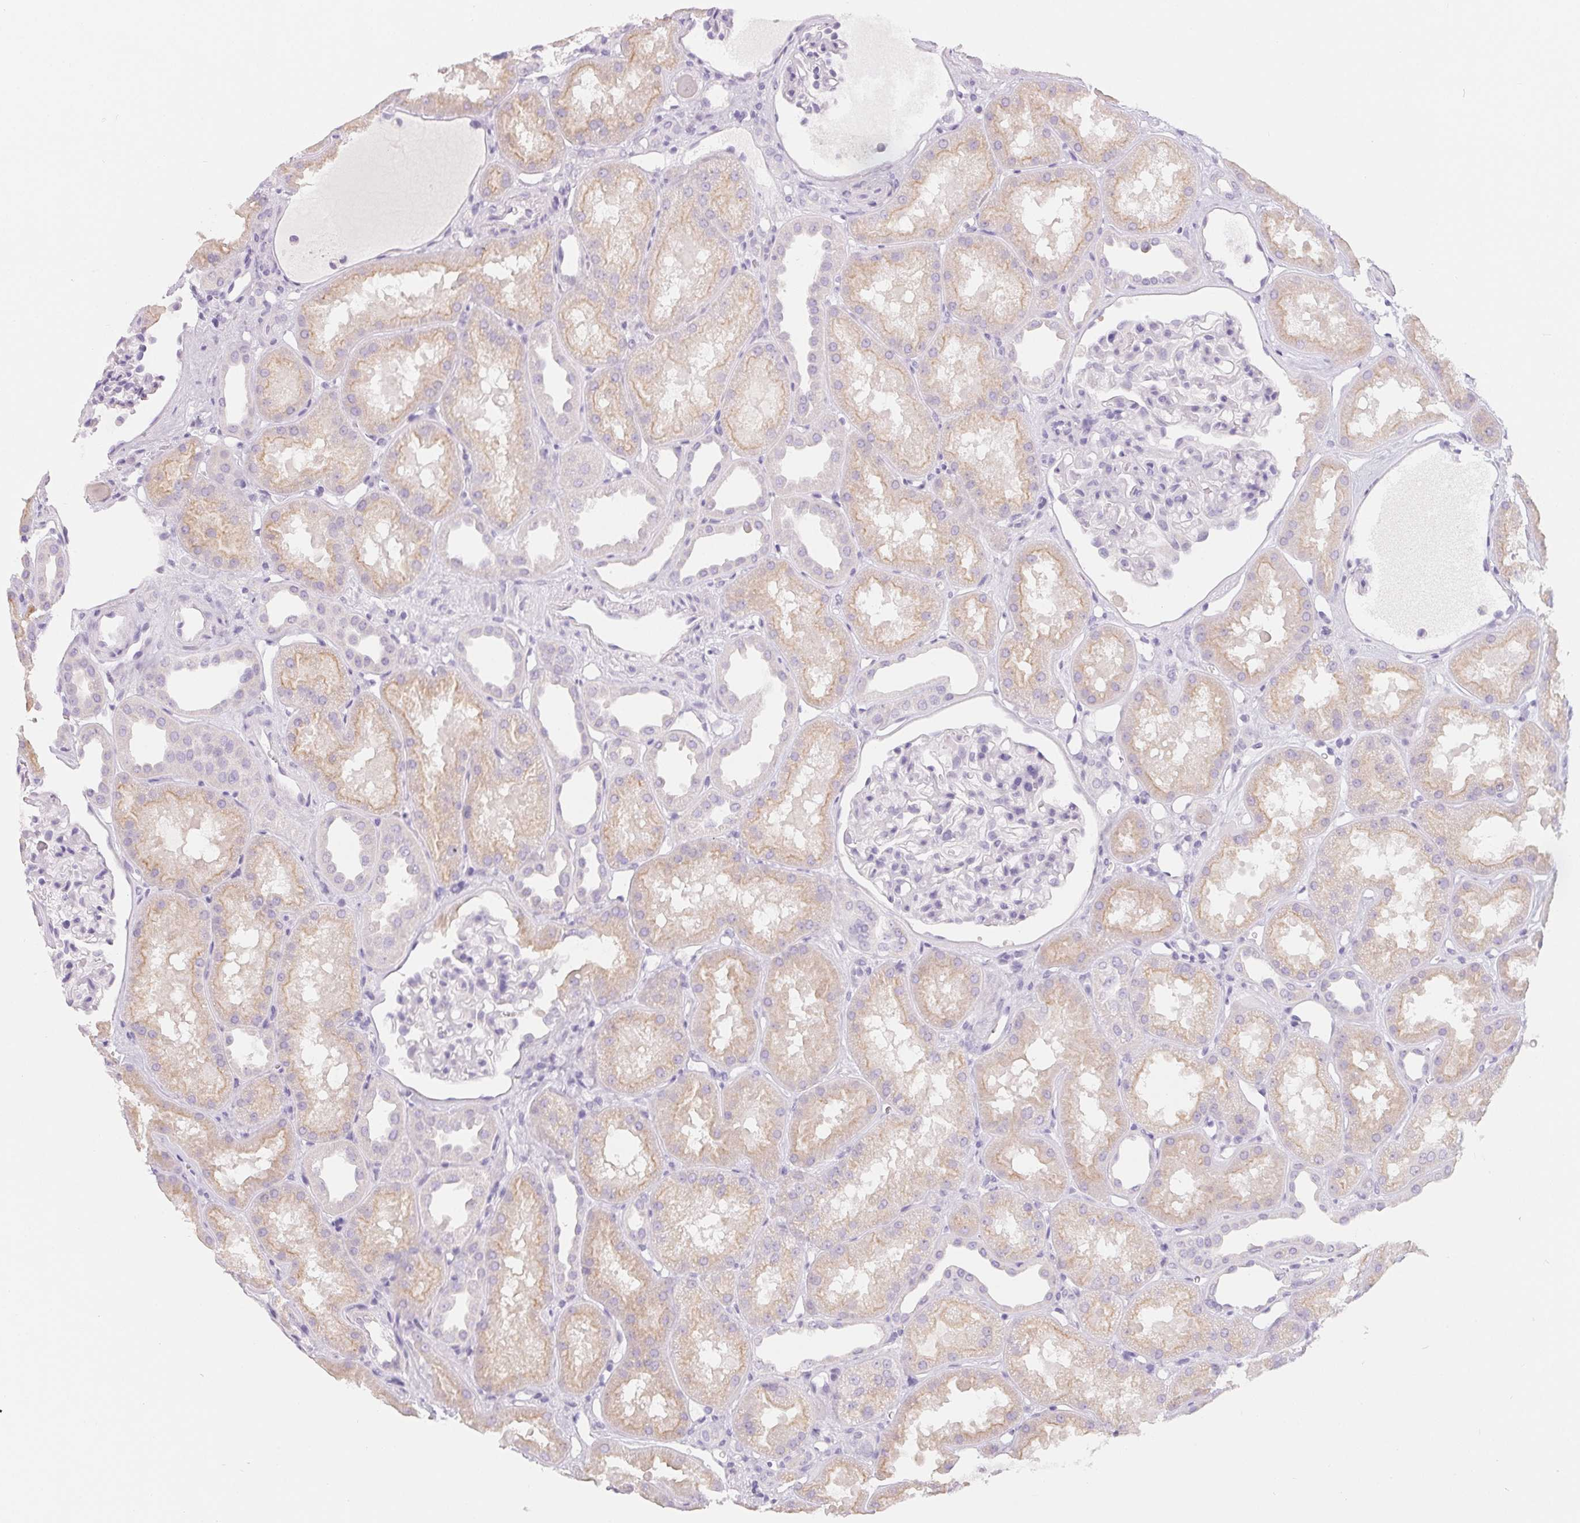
{"staining": {"intensity": "negative", "quantity": "none", "location": "none"}, "tissue": "kidney", "cell_type": "Cells in glomeruli", "image_type": "normal", "snomed": [{"axis": "morphology", "description": "Normal tissue, NOS"}, {"axis": "topography", "description": "Kidney"}], "caption": "This is an IHC micrograph of benign human kidney. There is no positivity in cells in glomeruli.", "gene": "SPACA5B", "patient": {"sex": "male", "age": 61}}